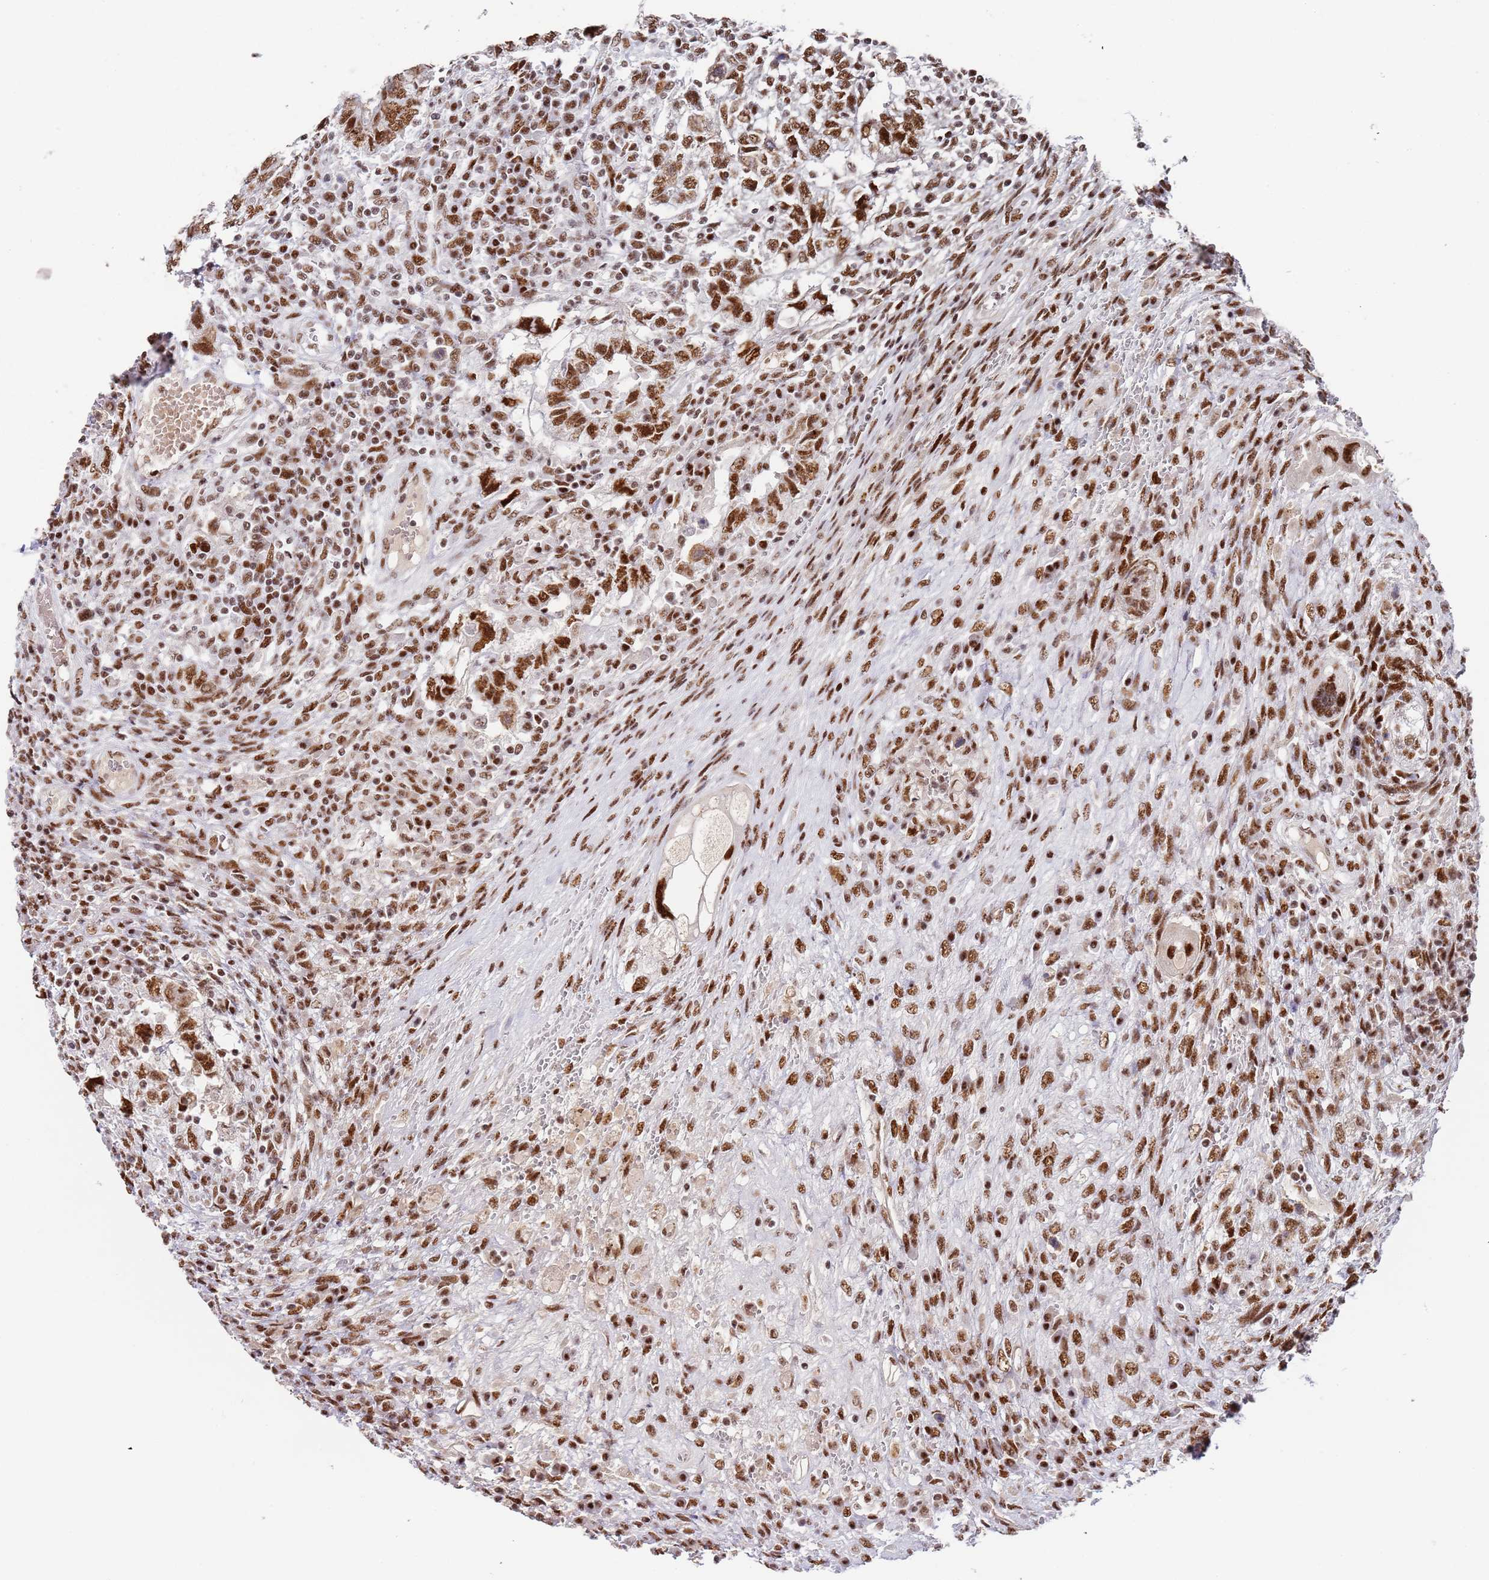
{"staining": {"intensity": "strong", "quantity": ">75%", "location": "nuclear"}, "tissue": "testis cancer", "cell_type": "Tumor cells", "image_type": "cancer", "snomed": [{"axis": "morphology", "description": "Carcinoma, Embryonal, NOS"}, {"axis": "topography", "description": "Testis"}], "caption": "Brown immunohistochemical staining in embryonal carcinoma (testis) displays strong nuclear staining in about >75% of tumor cells.", "gene": "AKAP8L", "patient": {"sex": "male", "age": 26}}